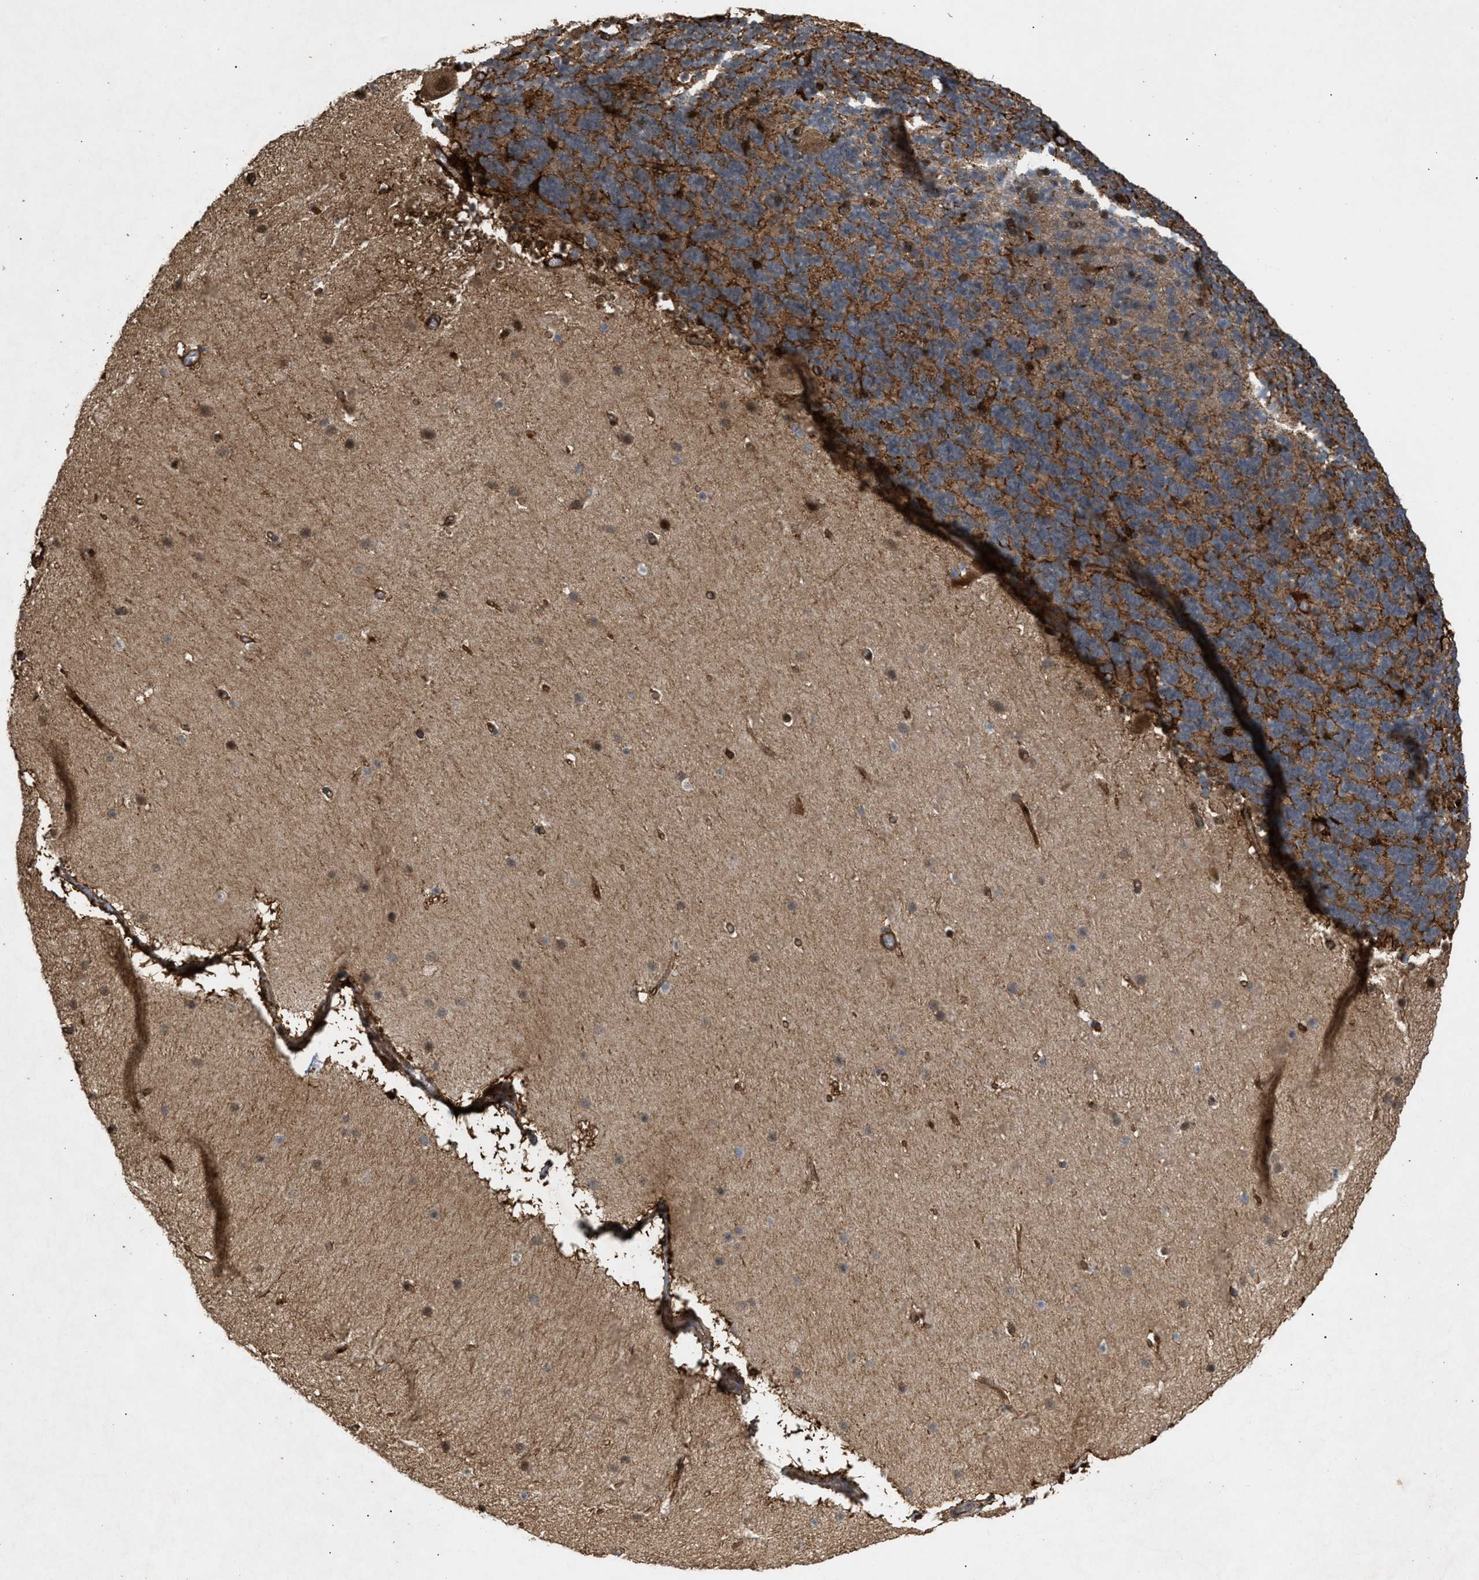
{"staining": {"intensity": "strong", "quantity": "25%-75%", "location": "cytoplasmic/membranous"}, "tissue": "cerebellum", "cell_type": "Cells in granular layer", "image_type": "normal", "snomed": [{"axis": "morphology", "description": "Normal tissue, NOS"}, {"axis": "topography", "description": "Cerebellum"}], "caption": "DAB (3,3'-diaminobenzidine) immunohistochemical staining of normal cerebellum reveals strong cytoplasmic/membranous protein positivity in about 25%-75% of cells in granular layer.", "gene": "GCC1", "patient": {"sex": "male", "age": 45}}